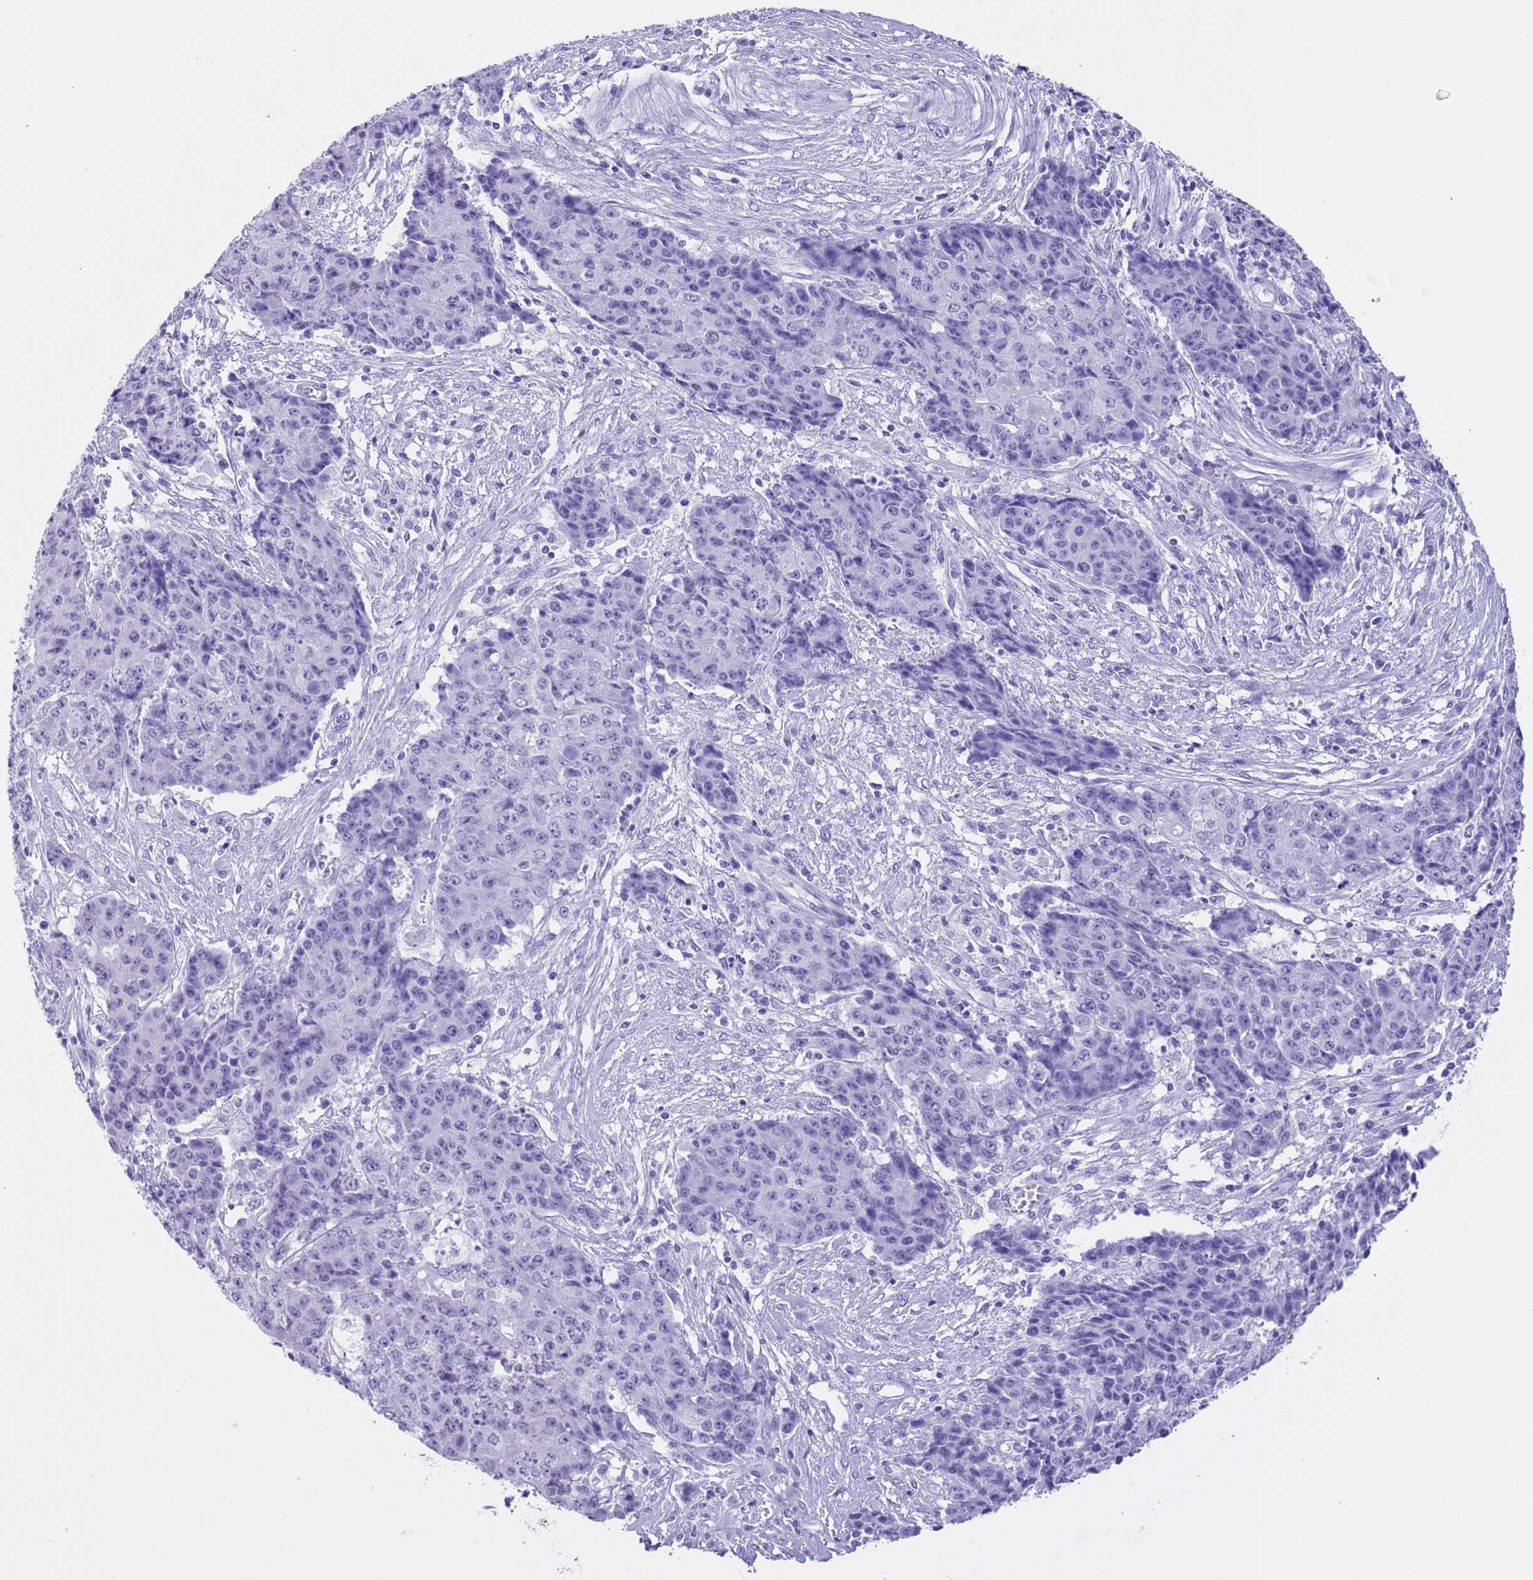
{"staining": {"intensity": "negative", "quantity": "none", "location": "none"}, "tissue": "ovarian cancer", "cell_type": "Tumor cells", "image_type": "cancer", "snomed": [{"axis": "morphology", "description": "Carcinoma, endometroid"}, {"axis": "topography", "description": "Ovary"}], "caption": "A high-resolution micrograph shows IHC staining of endometroid carcinoma (ovarian), which reveals no significant positivity in tumor cells.", "gene": "TMEM185B", "patient": {"sex": "female", "age": 42}}